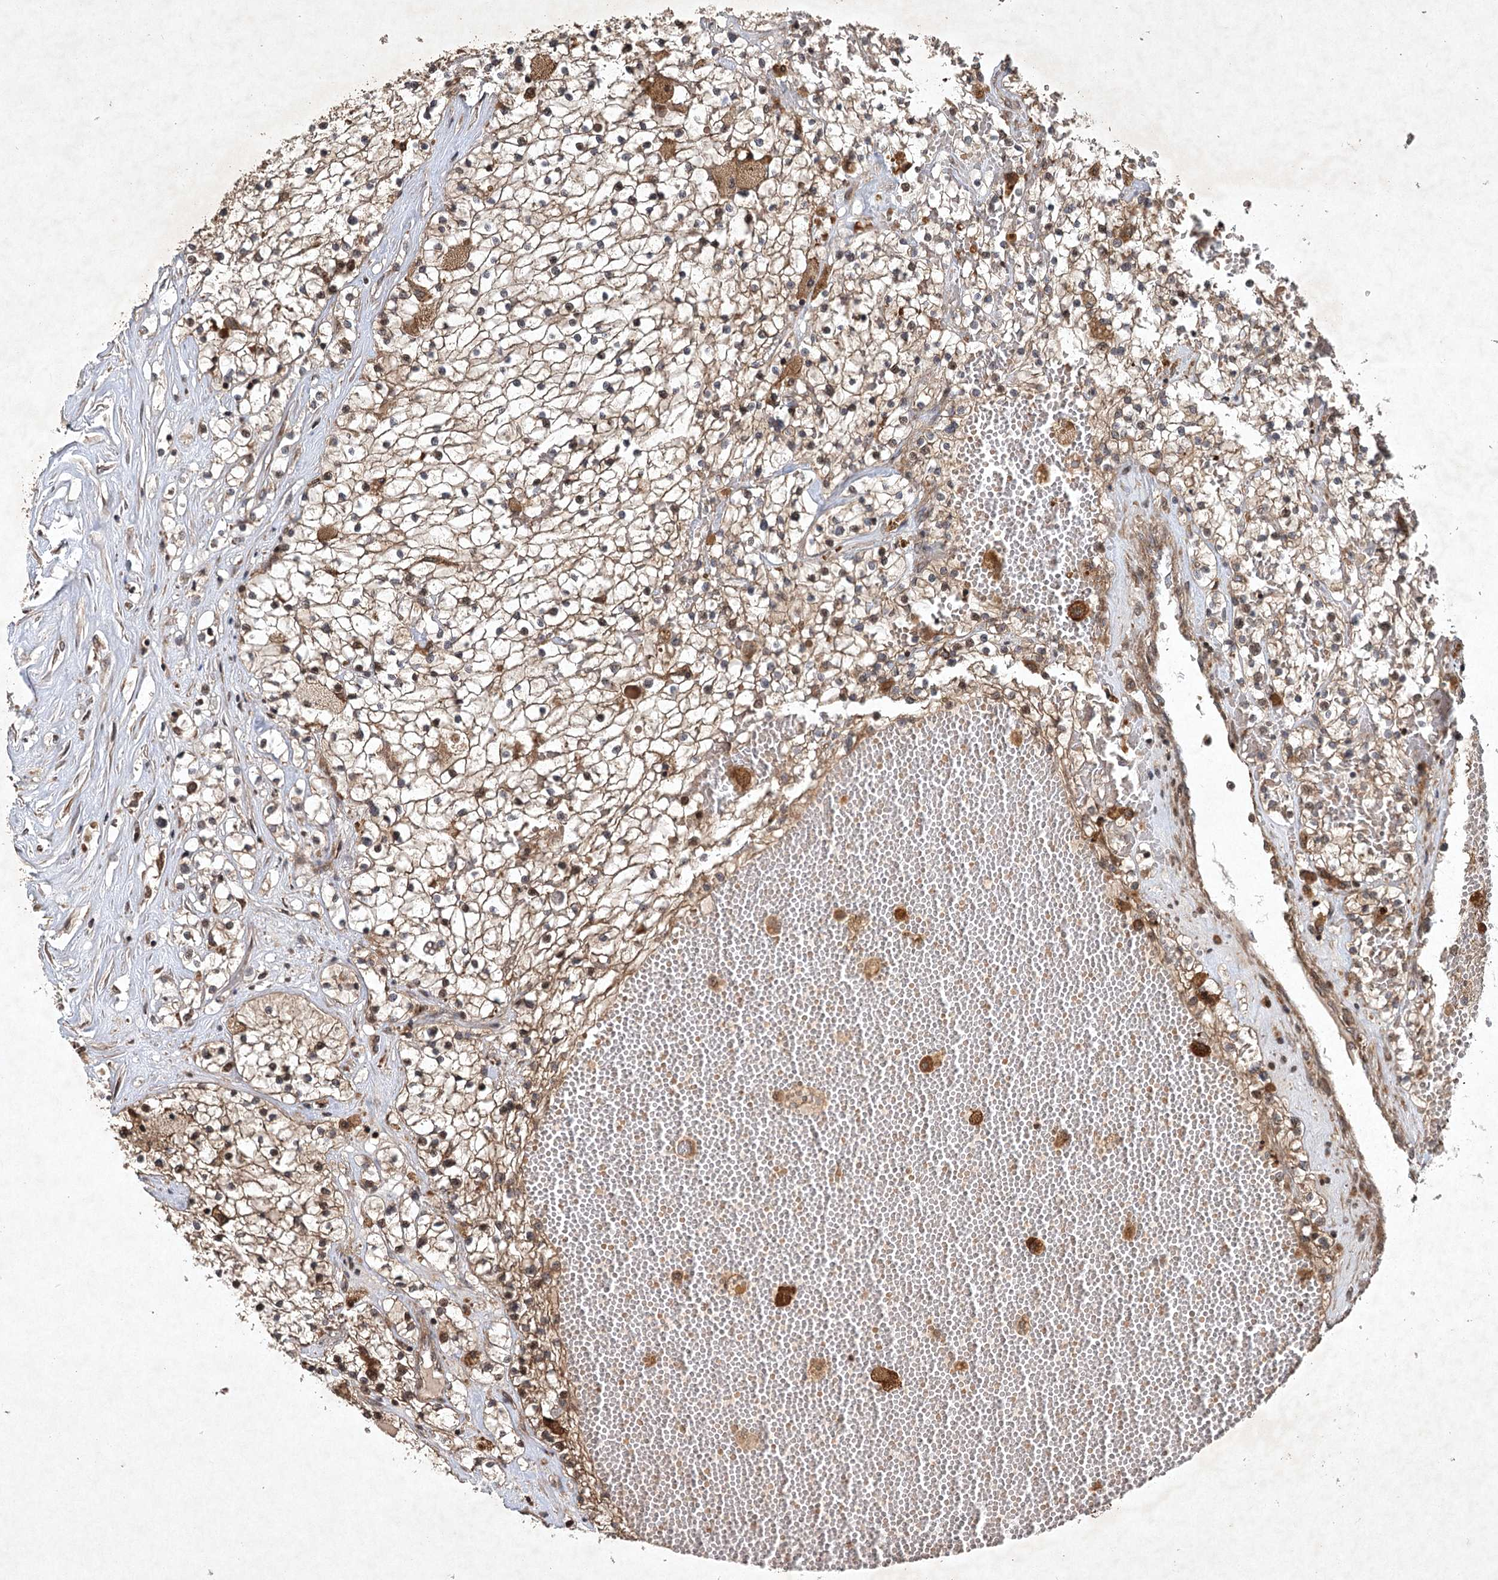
{"staining": {"intensity": "moderate", "quantity": ">75%", "location": "cytoplasmic/membranous"}, "tissue": "renal cancer", "cell_type": "Tumor cells", "image_type": "cancer", "snomed": [{"axis": "morphology", "description": "Normal tissue, NOS"}, {"axis": "morphology", "description": "Adenocarcinoma, NOS"}, {"axis": "topography", "description": "Kidney"}], "caption": "Immunohistochemistry photomicrograph of neoplastic tissue: human renal adenocarcinoma stained using IHC demonstrates medium levels of moderate protein expression localized specifically in the cytoplasmic/membranous of tumor cells, appearing as a cytoplasmic/membranous brown color.", "gene": "INSIG2", "patient": {"sex": "male", "age": 68}}